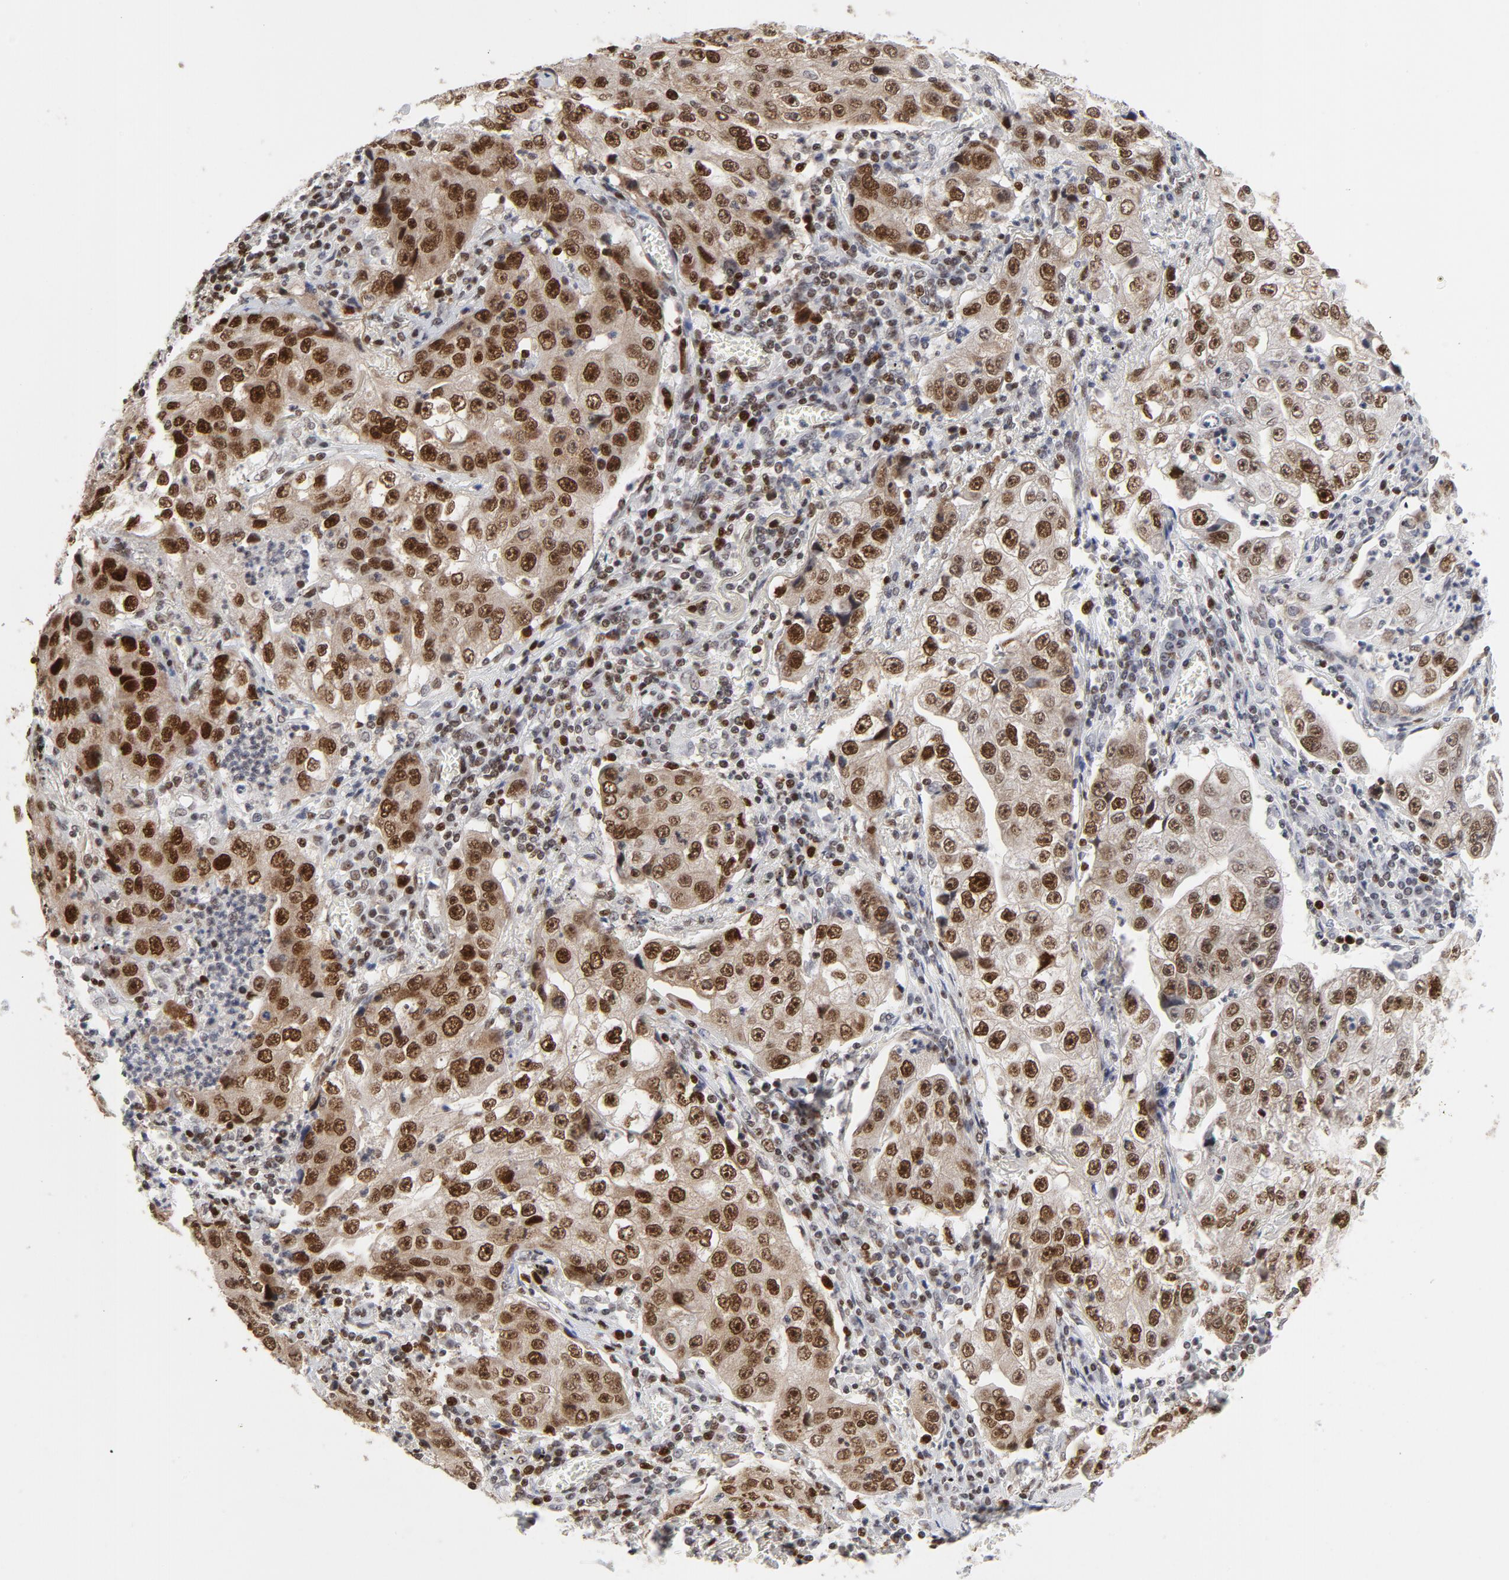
{"staining": {"intensity": "moderate", "quantity": ">75%", "location": "nuclear"}, "tissue": "lung cancer", "cell_type": "Tumor cells", "image_type": "cancer", "snomed": [{"axis": "morphology", "description": "Squamous cell carcinoma, NOS"}, {"axis": "topography", "description": "Lung"}], "caption": "Immunohistochemistry histopathology image of neoplastic tissue: lung squamous cell carcinoma stained using immunohistochemistry exhibits medium levels of moderate protein expression localized specifically in the nuclear of tumor cells, appearing as a nuclear brown color.", "gene": "RFC4", "patient": {"sex": "male", "age": 64}}